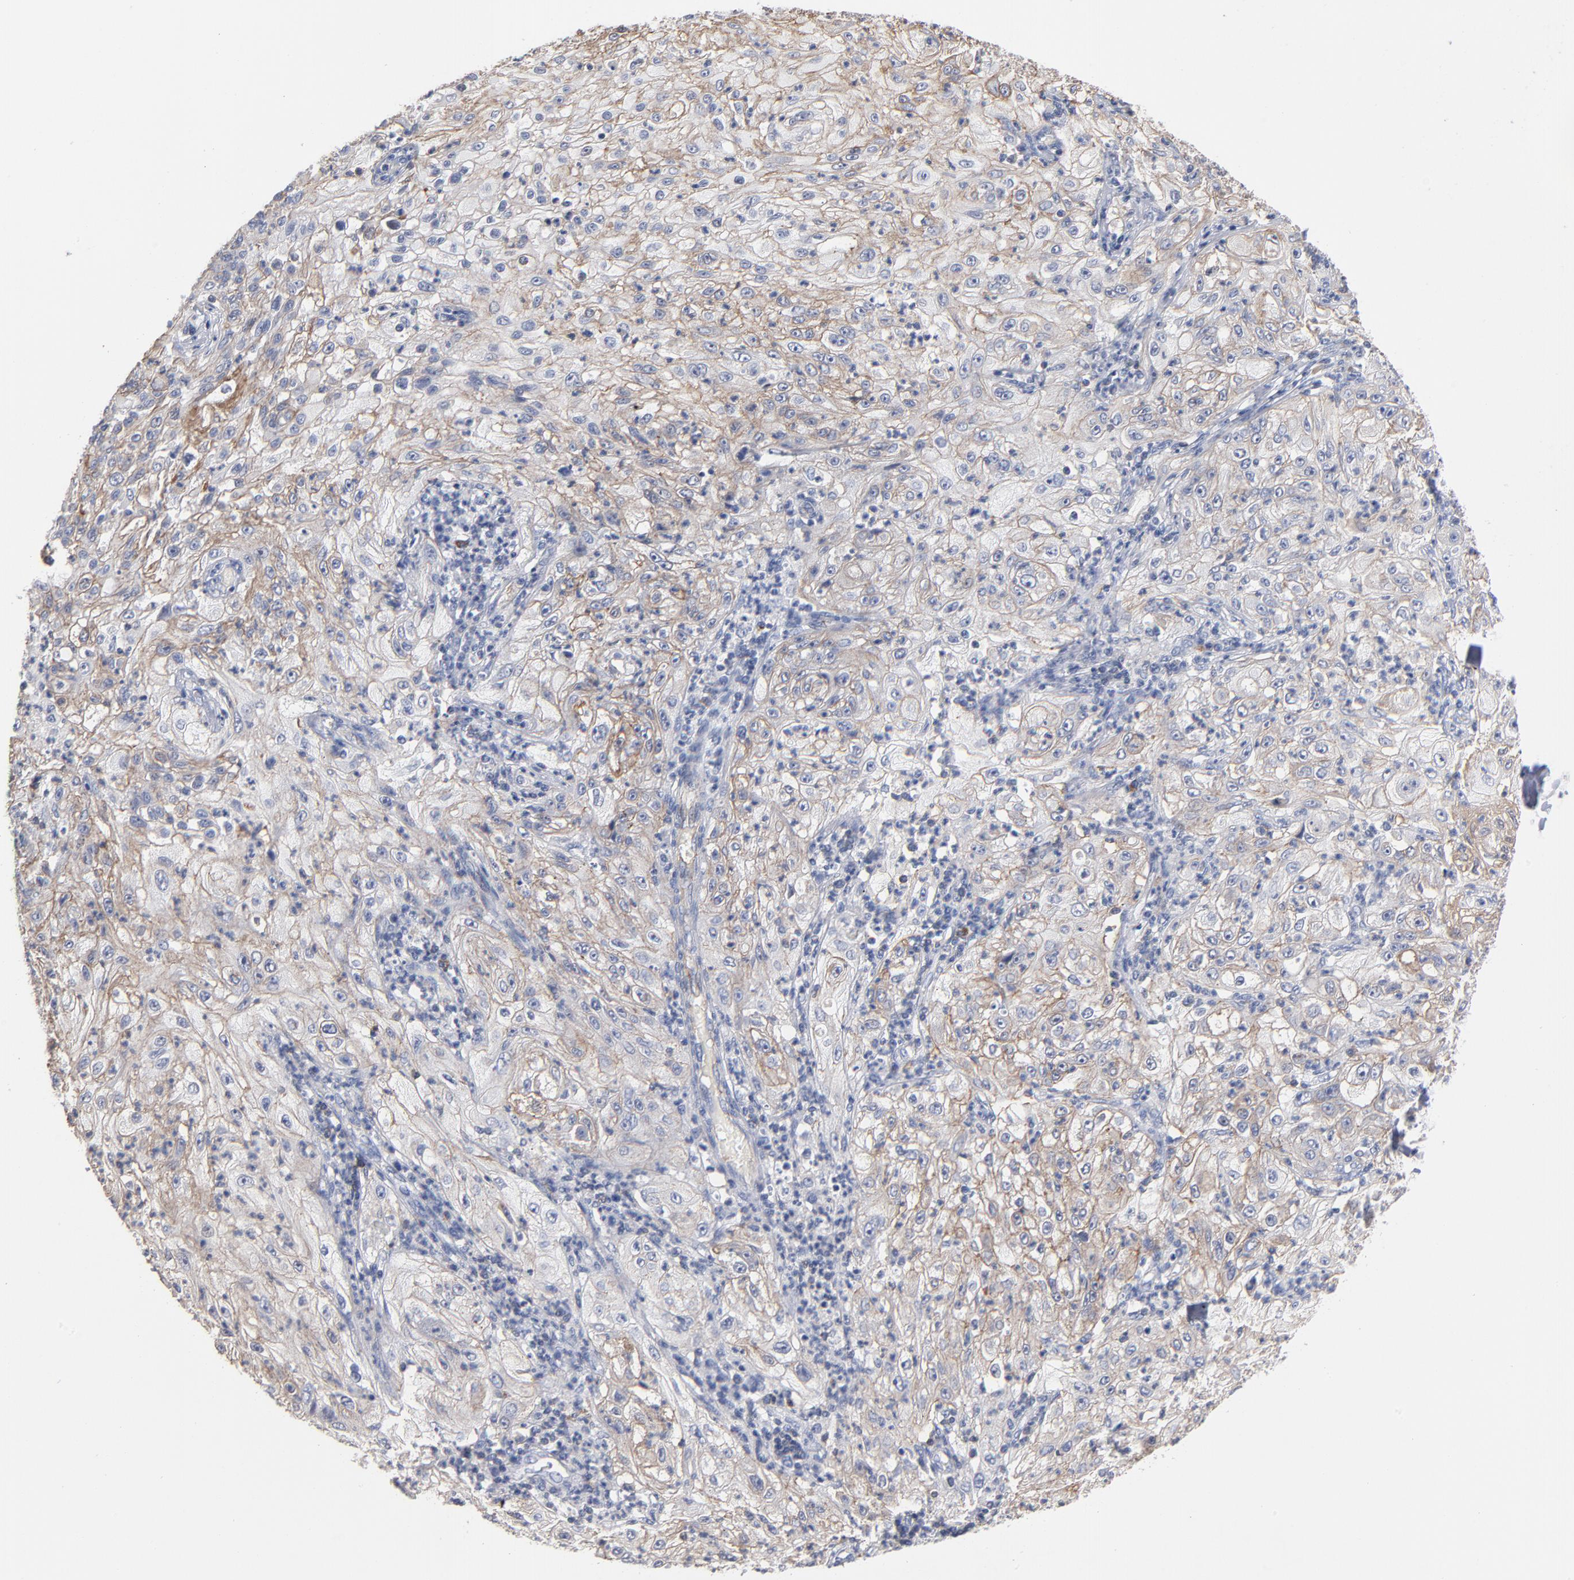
{"staining": {"intensity": "moderate", "quantity": "25%-75%", "location": "cytoplasmic/membranous"}, "tissue": "lung cancer", "cell_type": "Tumor cells", "image_type": "cancer", "snomed": [{"axis": "morphology", "description": "Inflammation, NOS"}, {"axis": "morphology", "description": "Squamous cell carcinoma, NOS"}, {"axis": "topography", "description": "Lymph node"}, {"axis": "topography", "description": "Soft tissue"}, {"axis": "topography", "description": "Lung"}], "caption": "An image showing moderate cytoplasmic/membranous positivity in approximately 25%-75% of tumor cells in lung cancer, as visualized by brown immunohistochemical staining.", "gene": "PDLIM2", "patient": {"sex": "male", "age": 66}}